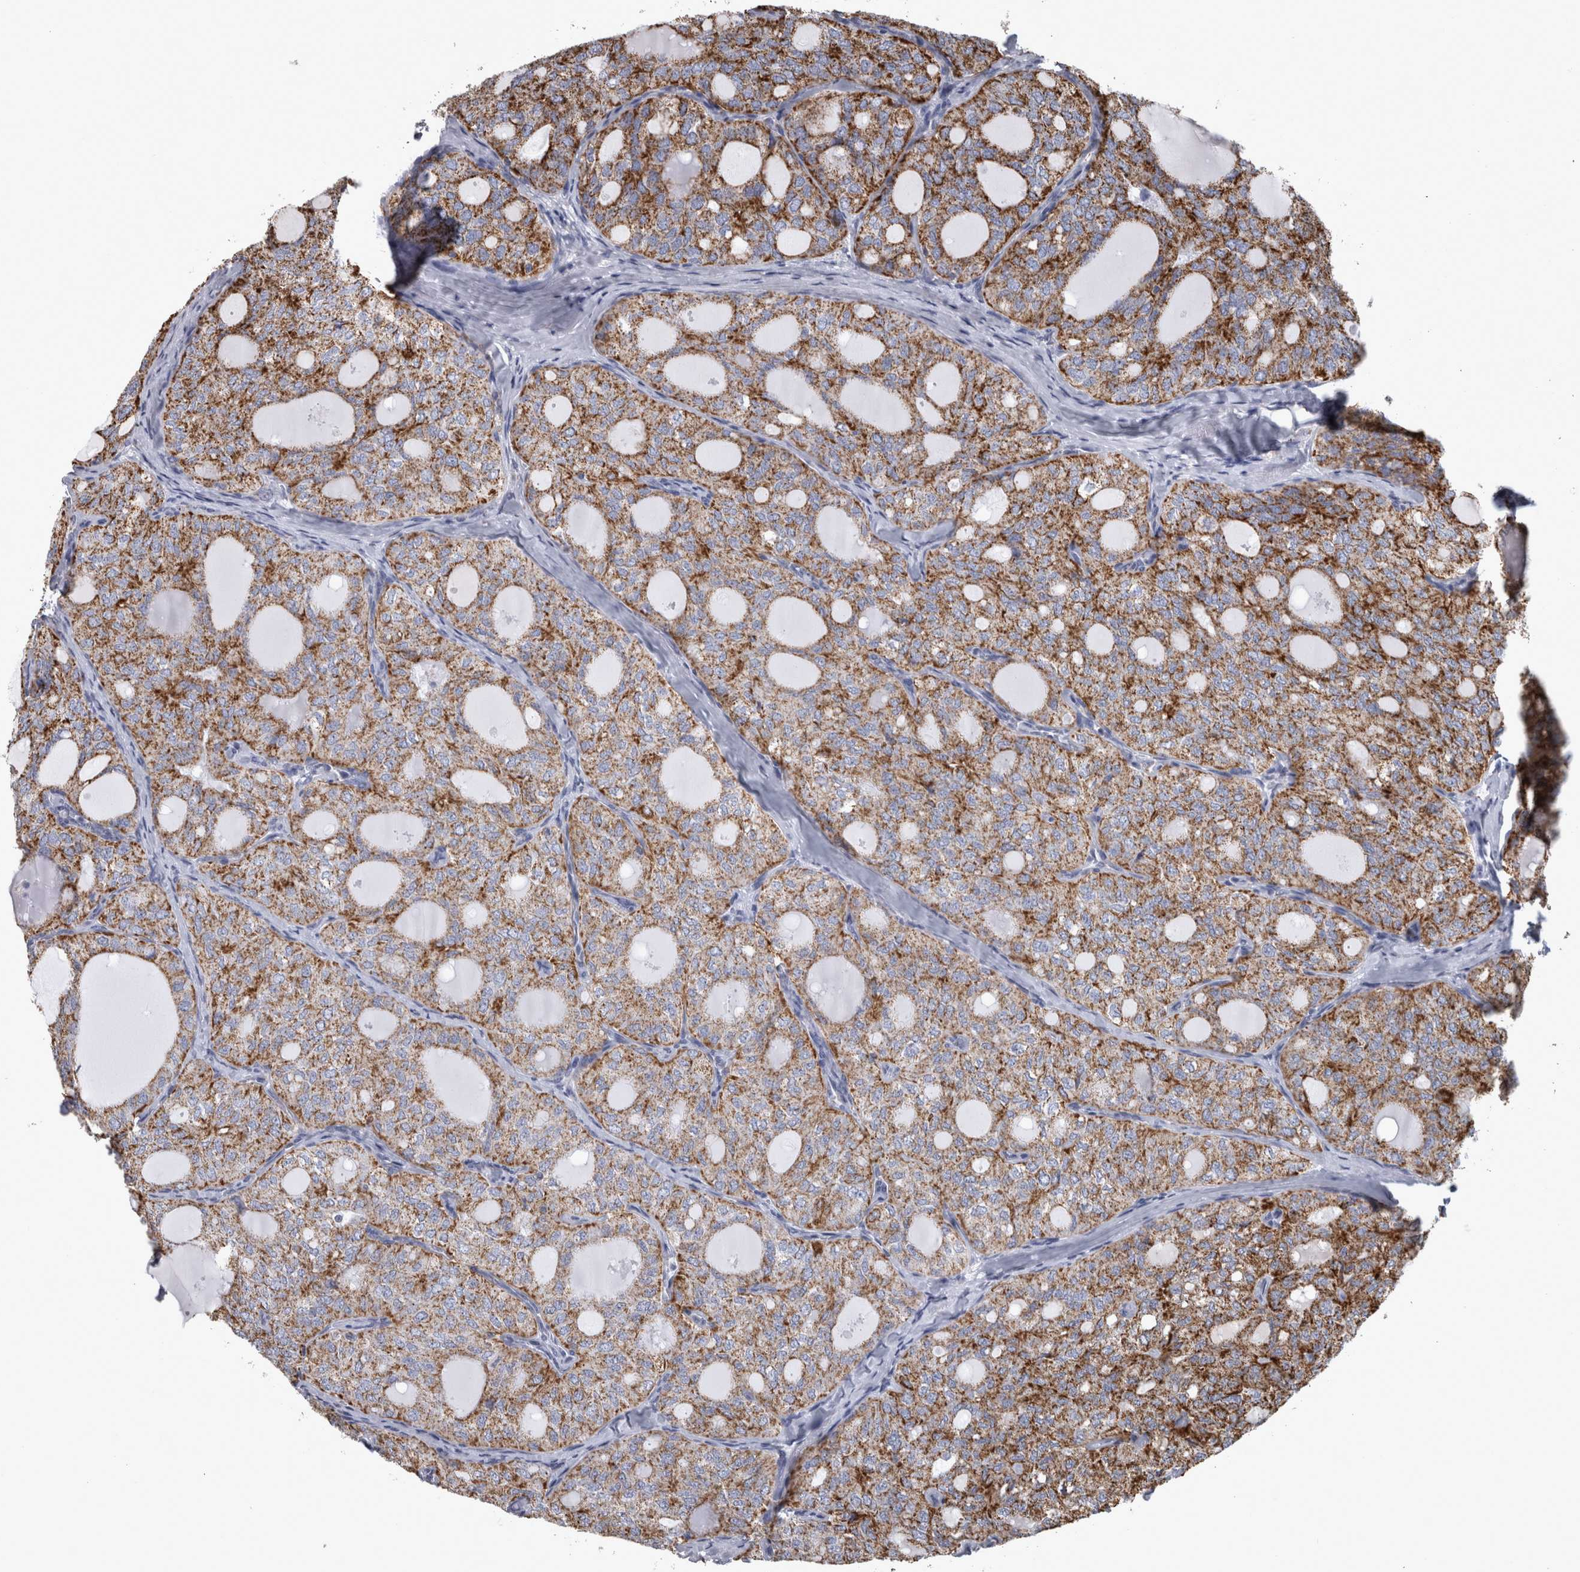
{"staining": {"intensity": "moderate", "quantity": ">75%", "location": "cytoplasmic/membranous"}, "tissue": "thyroid cancer", "cell_type": "Tumor cells", "image_type": "cancer", "snomed": [{"axis": "morphology", "description": "Follicular adenoma carcinoma, NOS"}, {"axis": "topography", "description": "Thyroid gland"}], "caption": "A histopathology image of thyroid follicular adenoma carcinoma stained for a protein reveals moderate cytoplasmic/membranous brown staining in tumor cells. The staining was performed using DAB, with brown indicating positive protein expression. Nuclei are stained blue with hematoxylin.", "gene": "MDH2", "patient": {"sex": "male", "age": 75}}